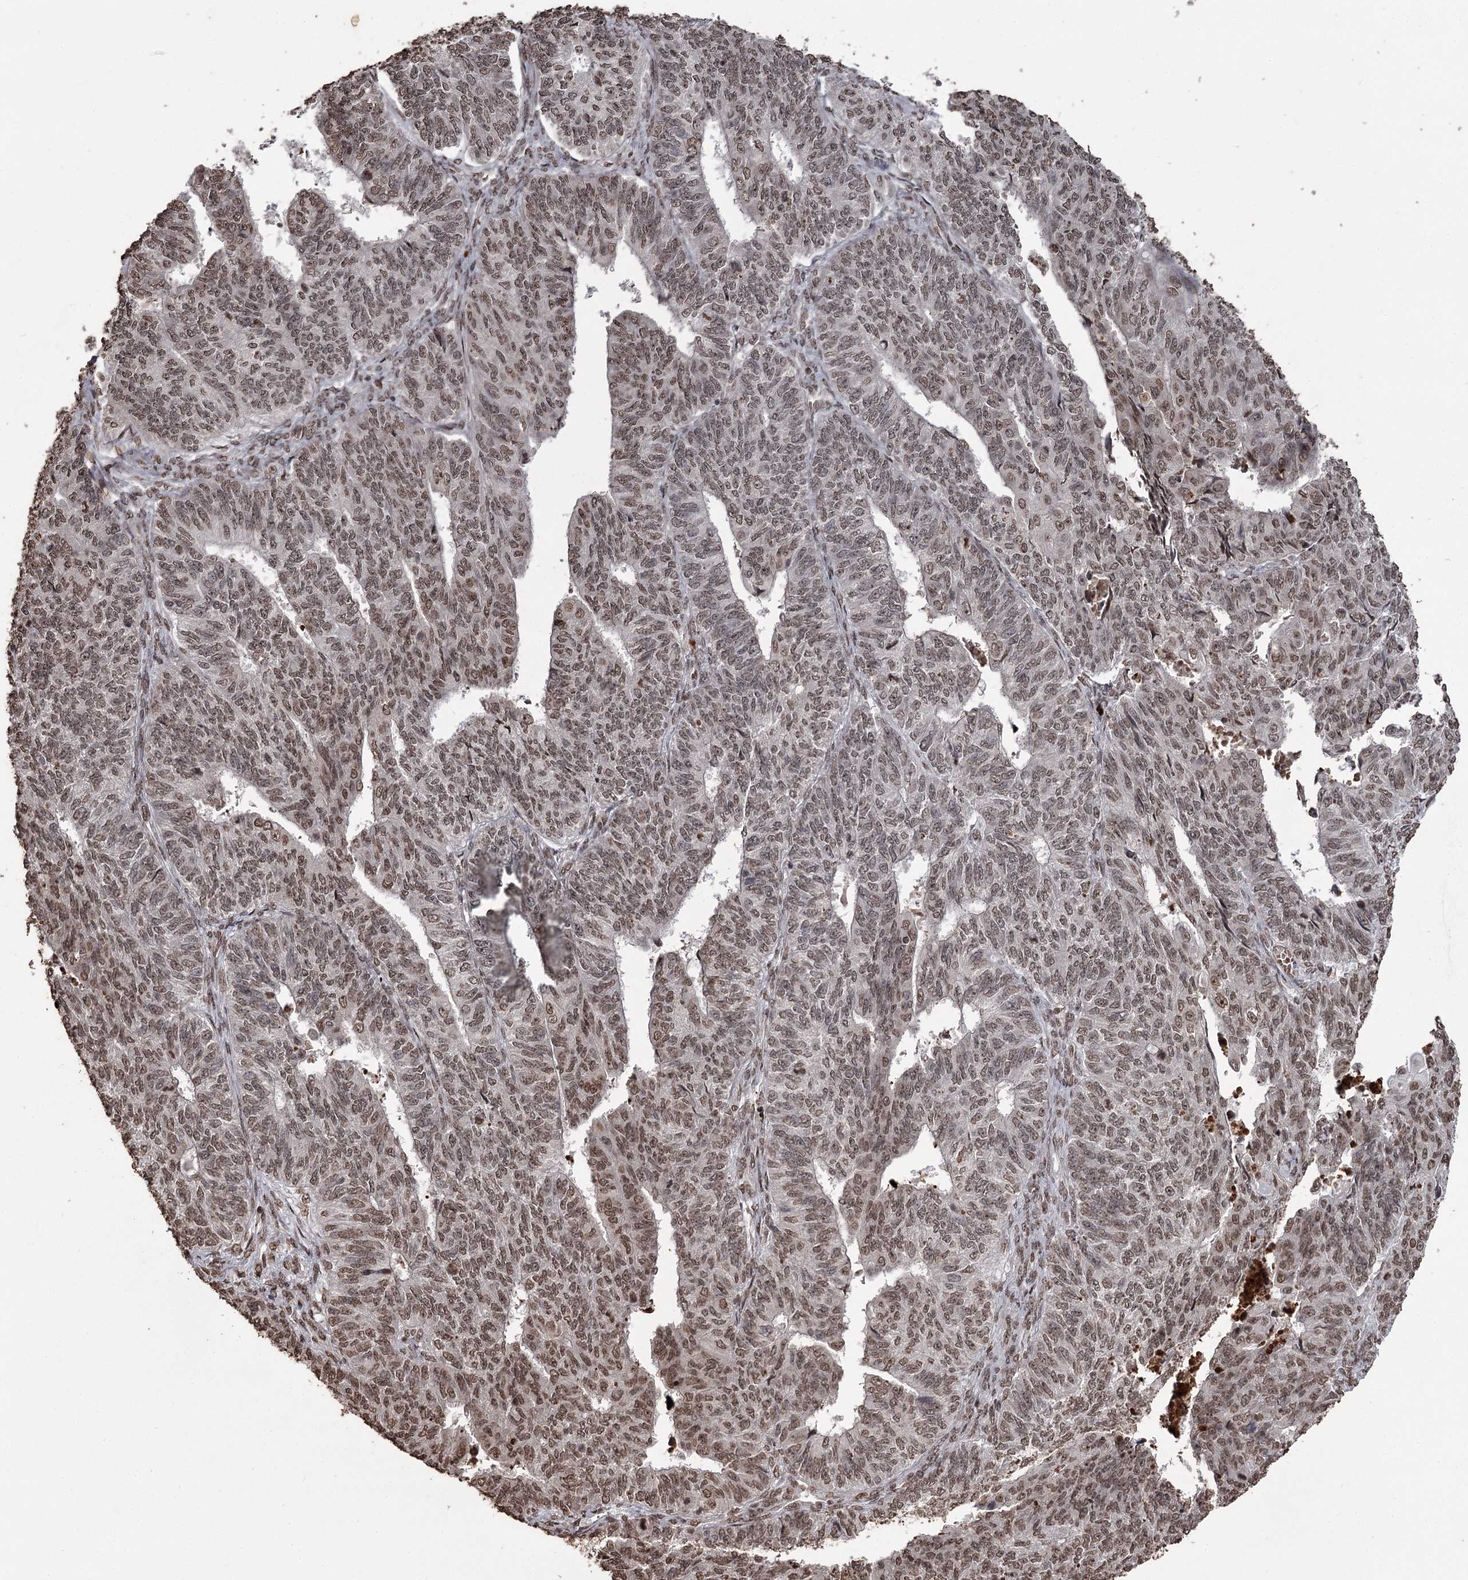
{"staining": {"intensity": "moderate", "quantity": ">75%", "location": "nuclear"}, "tissue": "endometrial cancer", "cell_type": "Tumor cells", "image_type": "cancer", "snomed": [{"axis": "morphology", "description": "Adenocarcinoma, NOS"}, {"axis": "topography", "description": "Endometrium"}], "caption": "Protein analysis of adenocarcinoma (endometrial) tissue displays moderate nuclear staining in approximately >75% of tumor cells.", "gene": "THYN1", "patient": {"sex": "female", "age": 32}}